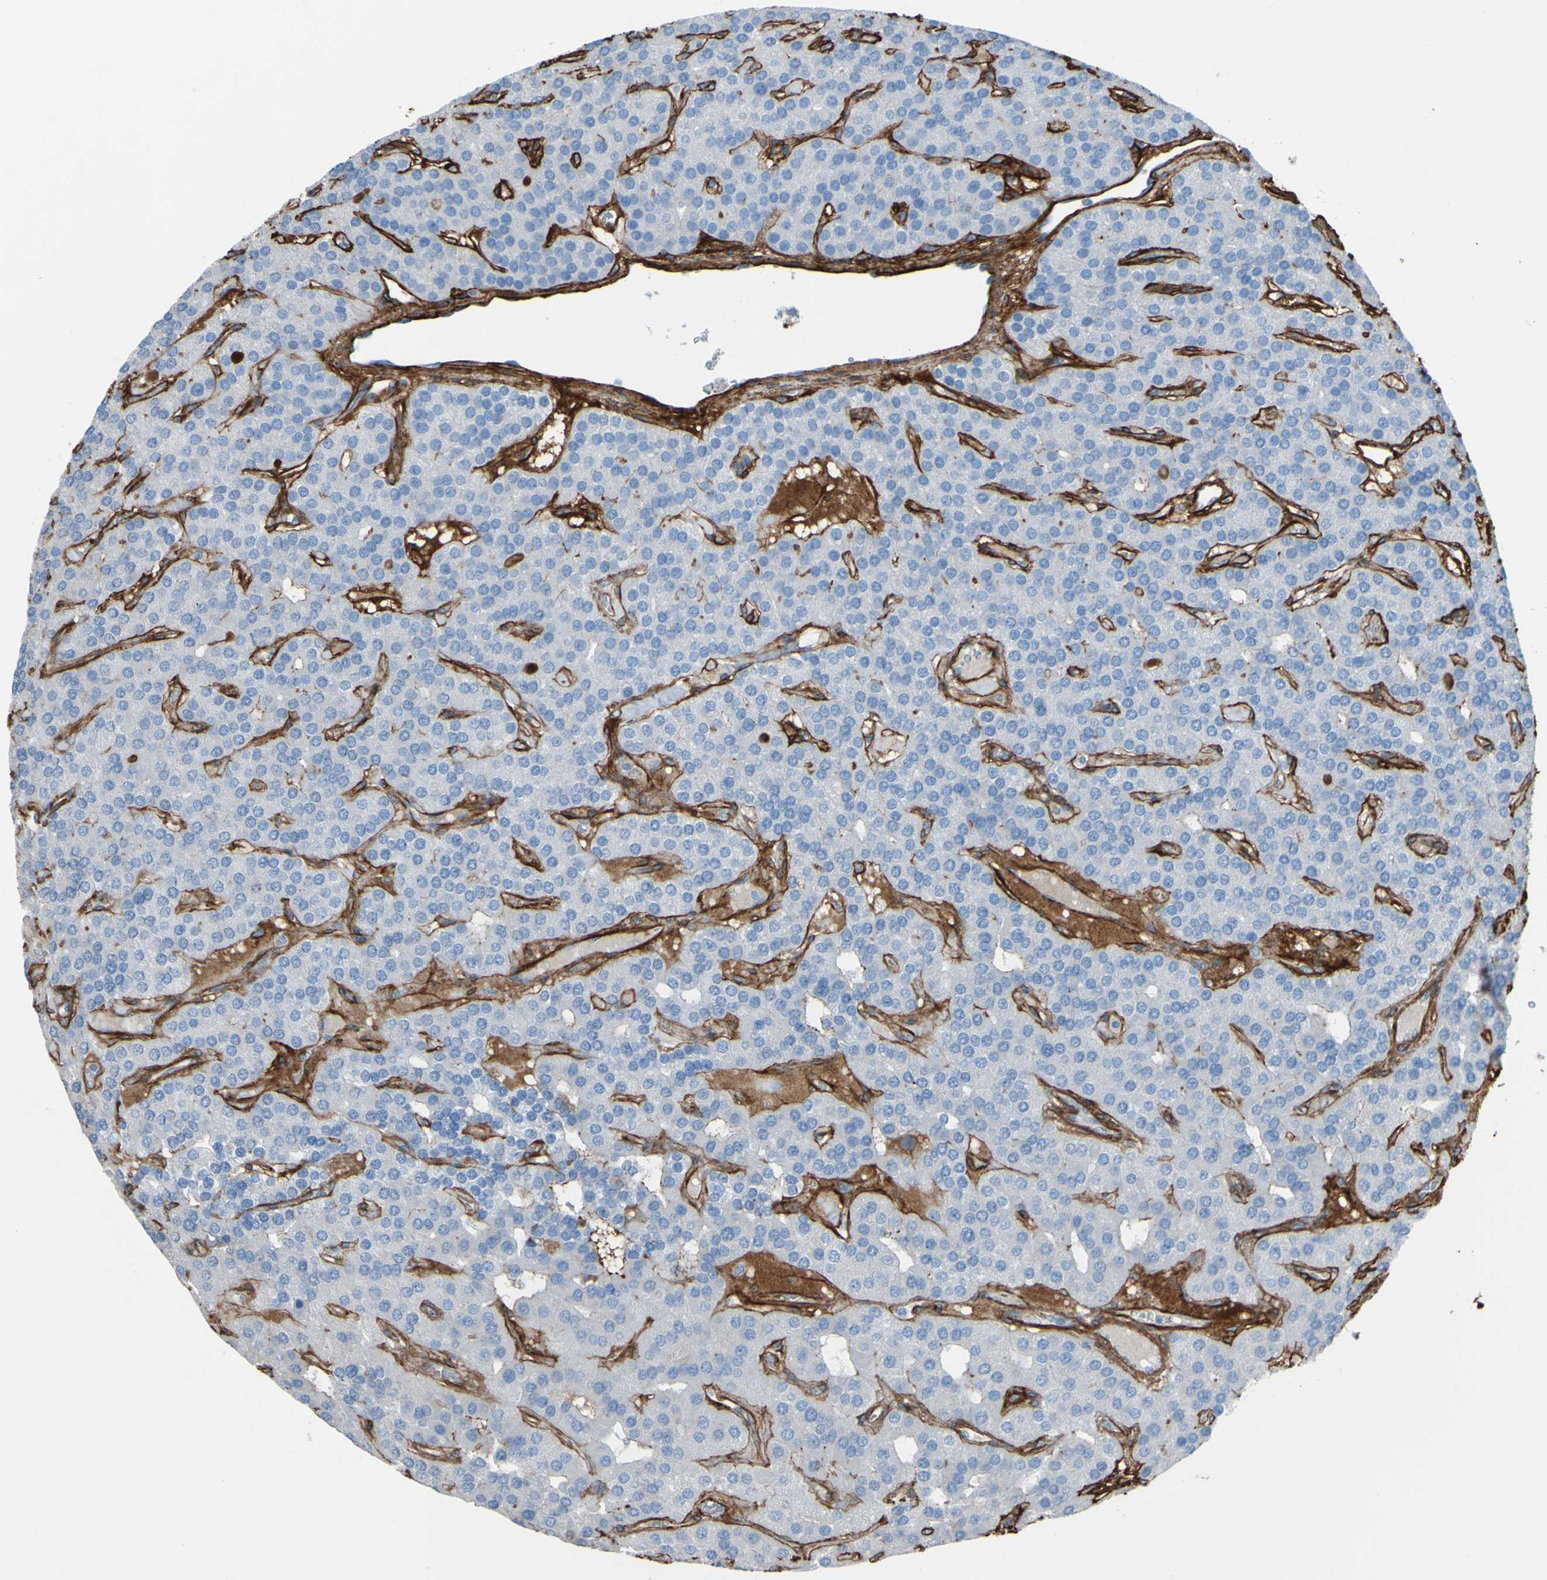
{"staining": {"intensity": "negative", "quantity": "none", "location": "none"}, "tissue": "parathyroid gland", "cell_type": "Glandular cells", "image_type": "normal", "snomed": [{"axis": "morphology", "description": "Normal tissue, NOS"}, {"axis": "morphology", "description": "Adenoma, NOS"}, {"axis": "topography", "description": "Parathyroid gland"}], "caption": "Glandular cells are negative for protein expression in normal human parathyroid gland. Nuclei are stained in blue.", "gene": "COL4A2", "patient": {"sex": "female", "age": 86}}